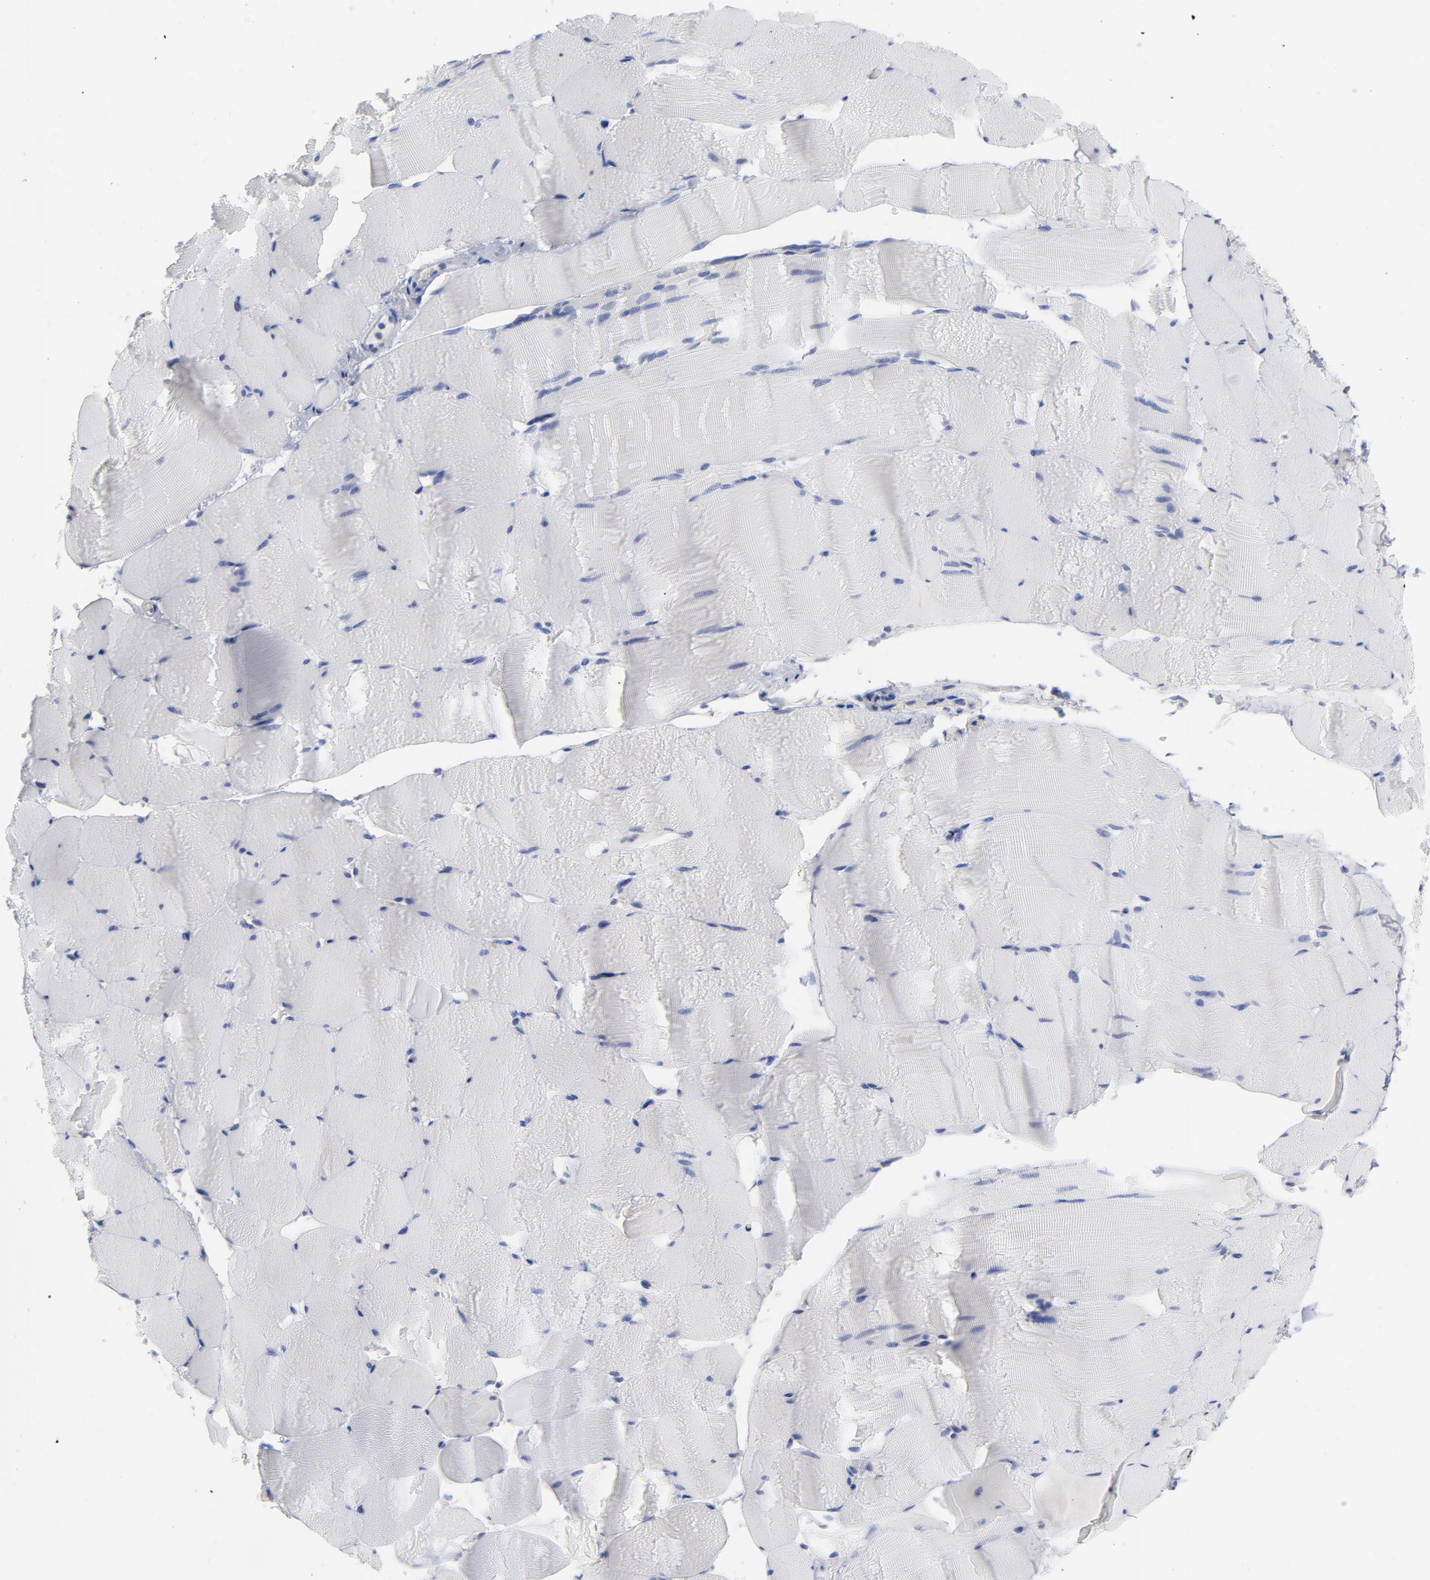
{"staining": {"intensity": "negative", "quantity": "none", "location": "none"}, "tissue": "skeletal muscle", "cell_type": "Myocytes", "image_type": "normal", "snomed": [{"axis": "morphology", "description": "Normal tissue, NOS"}, {"axis": "topography", "description": "Skeletal muscle"}], "caption": "Myocytes are negative for brown protein staining in normal skeletal muscle.", "gene": "P2RY8", "patient": {"sex": "male", "age": 62}}